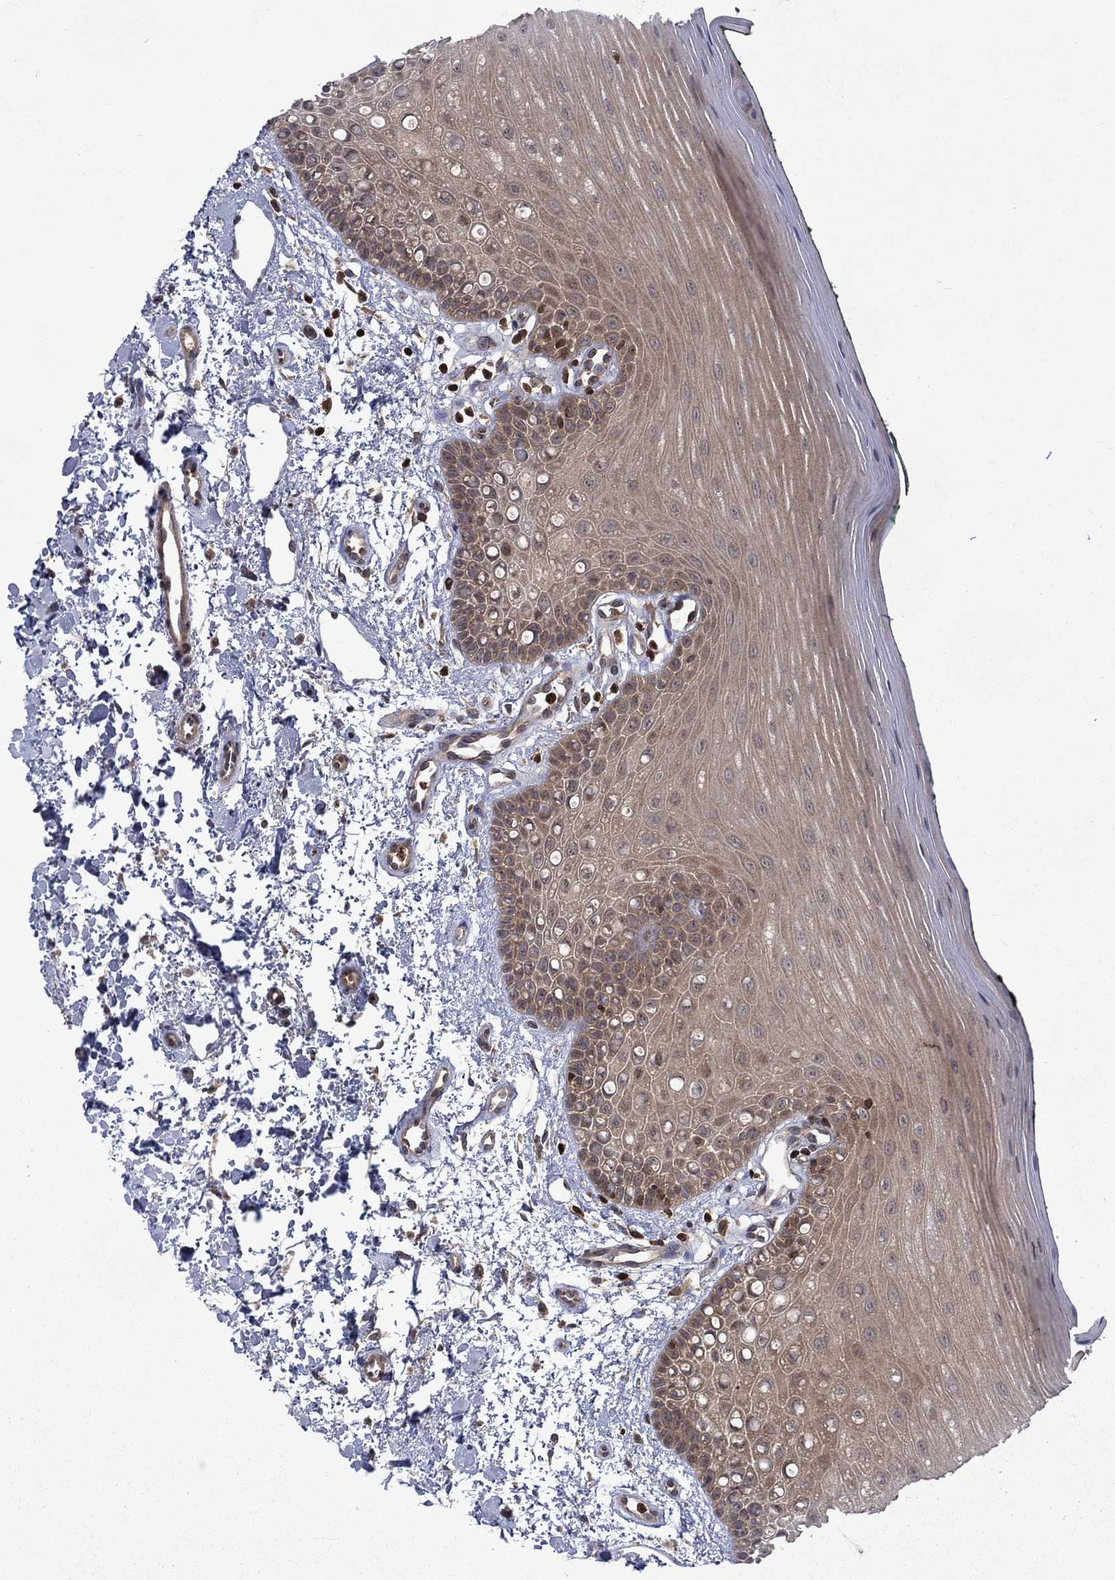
{"staining": {"intensity": "weak", "quantity": ">75%", "location": "cytoplasmic/membranous"}, "tissue": "oral mucosa", "cell_type": "Squamous epithelial cells", "image_type": "normal", "snomed": [{"axis": "morphology", "description": "Normal tissue, NOS"}, {"axis": "topography", "description": "Oral tissue"}], "caption": "Oral mucosa stained with a brown dye shows weak cytoplasmic/membranous positive expression in approximately >75% of squamous epithelial cells.", "gene": "TMEM33", "patient": {"sex": "female", "age": 78}}